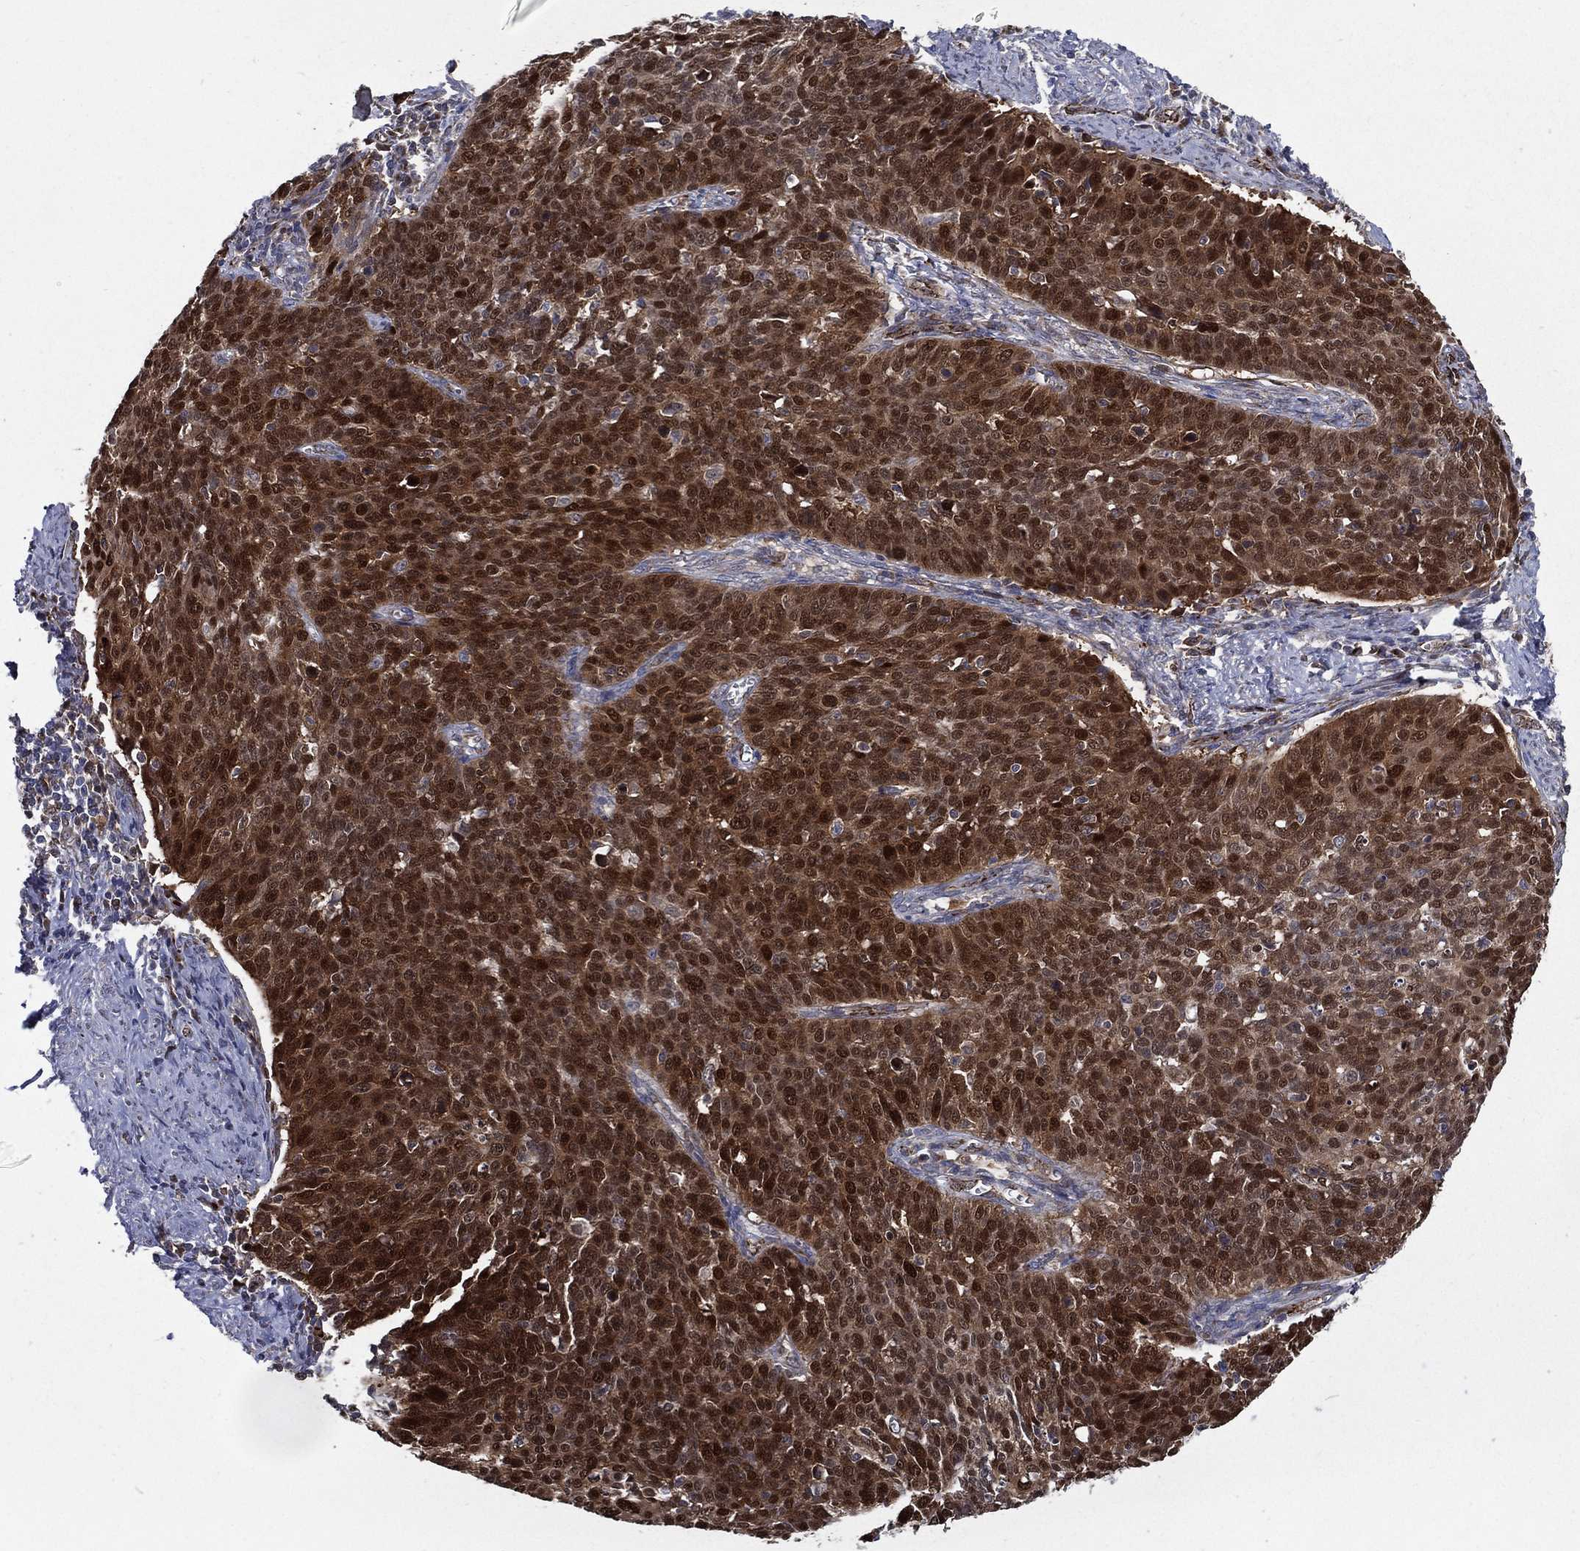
{"staining": {"intensity": "strong", "quantity": ">75%", "location": "cytoplasmic/membranous,nuclear"}, "tissue": "cervical cancer", "cell_type": "Tumor cells", "image_type": "cancer", "snomed": [{"axis": "morphology", "description": "Normal tissue, NOS"}, {"axis": "morphology", "description": "Squamous cell carcinoma, NOS"}, {"axis": "topography", "description": "Cervix"}], "caption": "Approximately >75% of tumor cells in human cervical squamous cell carcinoma display strong cytoplasmic/membranous and nuclear protein expression as visualized by brown immunohistochemical staining.", "gene": "ARHGAP11A", "patient": {"sex": "female", "age": 39}}